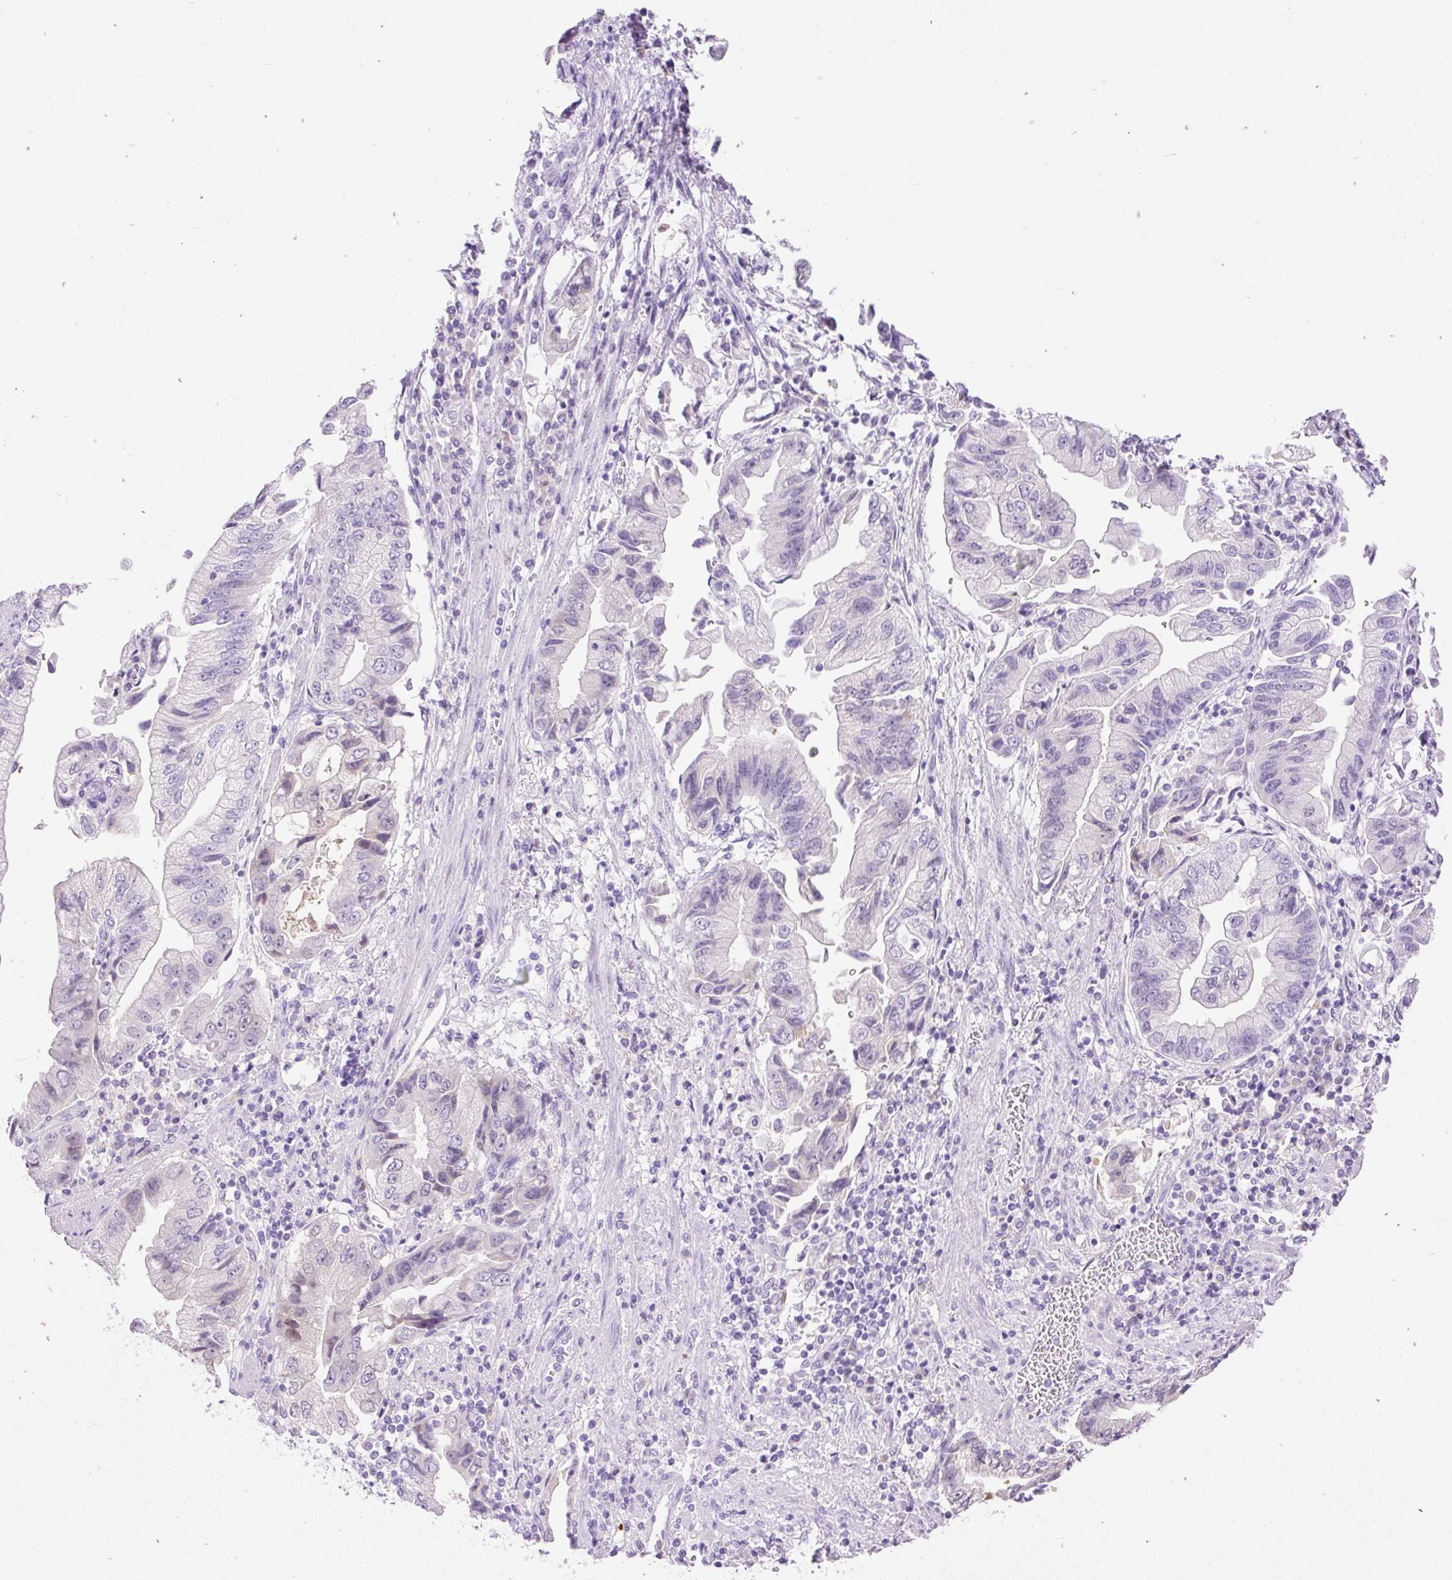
{"staining": {"intensity": "negative", "quantity": "none", "location": "none"}, "tissue": "stomach cancer", "cell_type": "Tumor cells", "image_type": "cancer", "snomed": [{"axis": "morphology", "description": "Adenocarcinoma, NOS"}, {"axis": "topography", "description": "Stomach"}], "caption": "A high-resolution photomicrograph shows IHC staining of stomach cancer (adenocarcinoma), which displays no significant expression in tumor cells. The staining was performed using DAB (3,3'-diaminobenzidine) to visualize the protein expression in brown, while the nuclei were stained in blue with hematoxylin (Magnification: 20x).", "gene": "SLC25A40", "patient": {"sex": "male", "age": 62}}